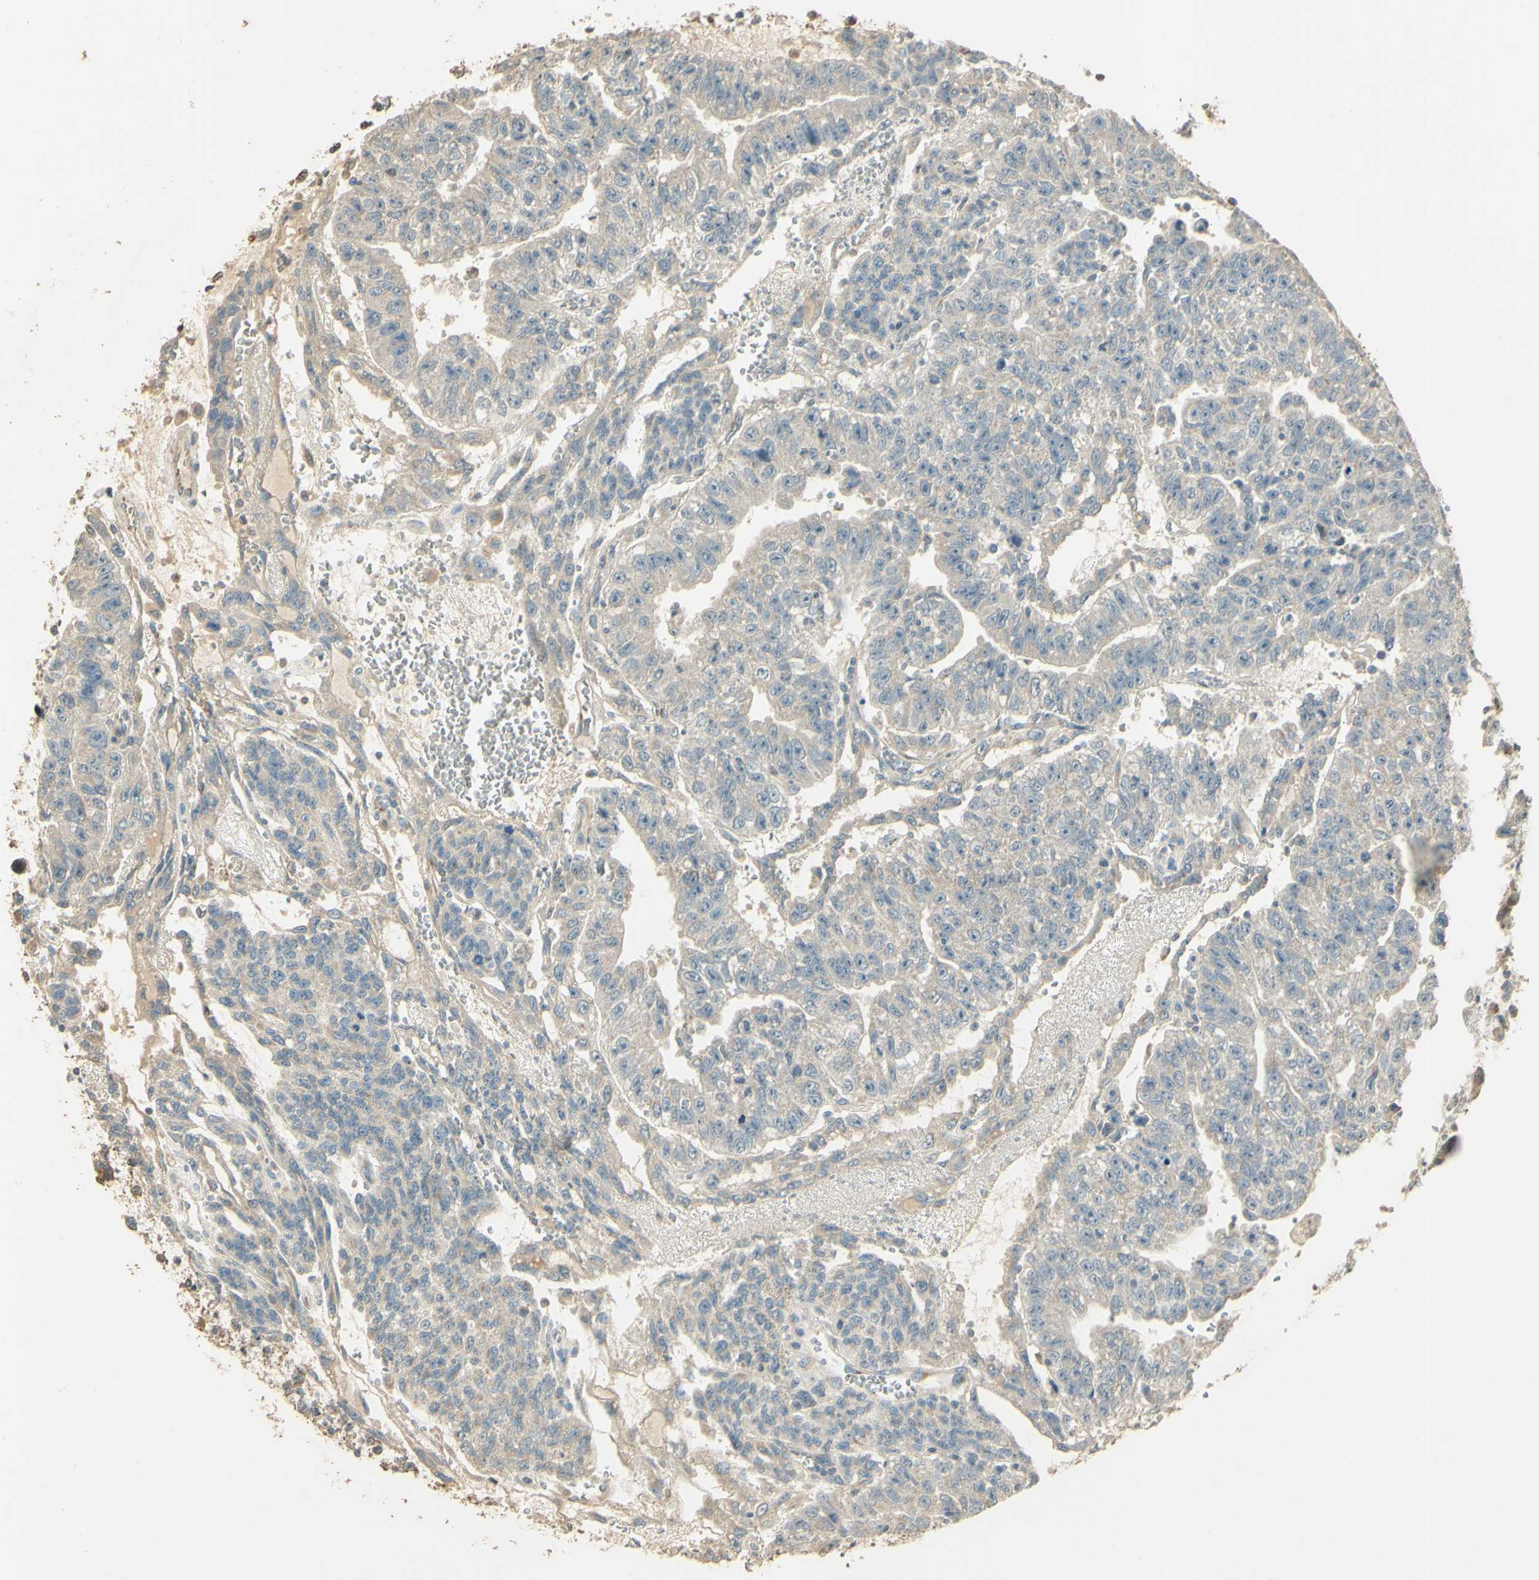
{"staining": {"intensity": "weak", "quantity": "25%-75%", "location": "cytoplasmic/membranous"}, "tissue": "testis cancer", "cell_type": "Tumor cells", "image_type": "cancer", "snomed": [{"axis": "morphology", "description": "Seminoma, NOS"}, {"axis": "morphology", "description": "Carcinoma, Embryonal, NOS"}, {"axis": "topography", "description": "Testis"}], "caption": "Testis cancer (seminoma) tissue shows weak cytoplasmic/membranous positivity in approximately 25%-75% of tumor cells (Stains: DAB (3,3'-diaminobenzidine) in brown, nuclei in blue, Microscopy: brightfield microscopy at high magnification).", "gene": "UXS1", "patient": {"sex": "male", "age": 52}}